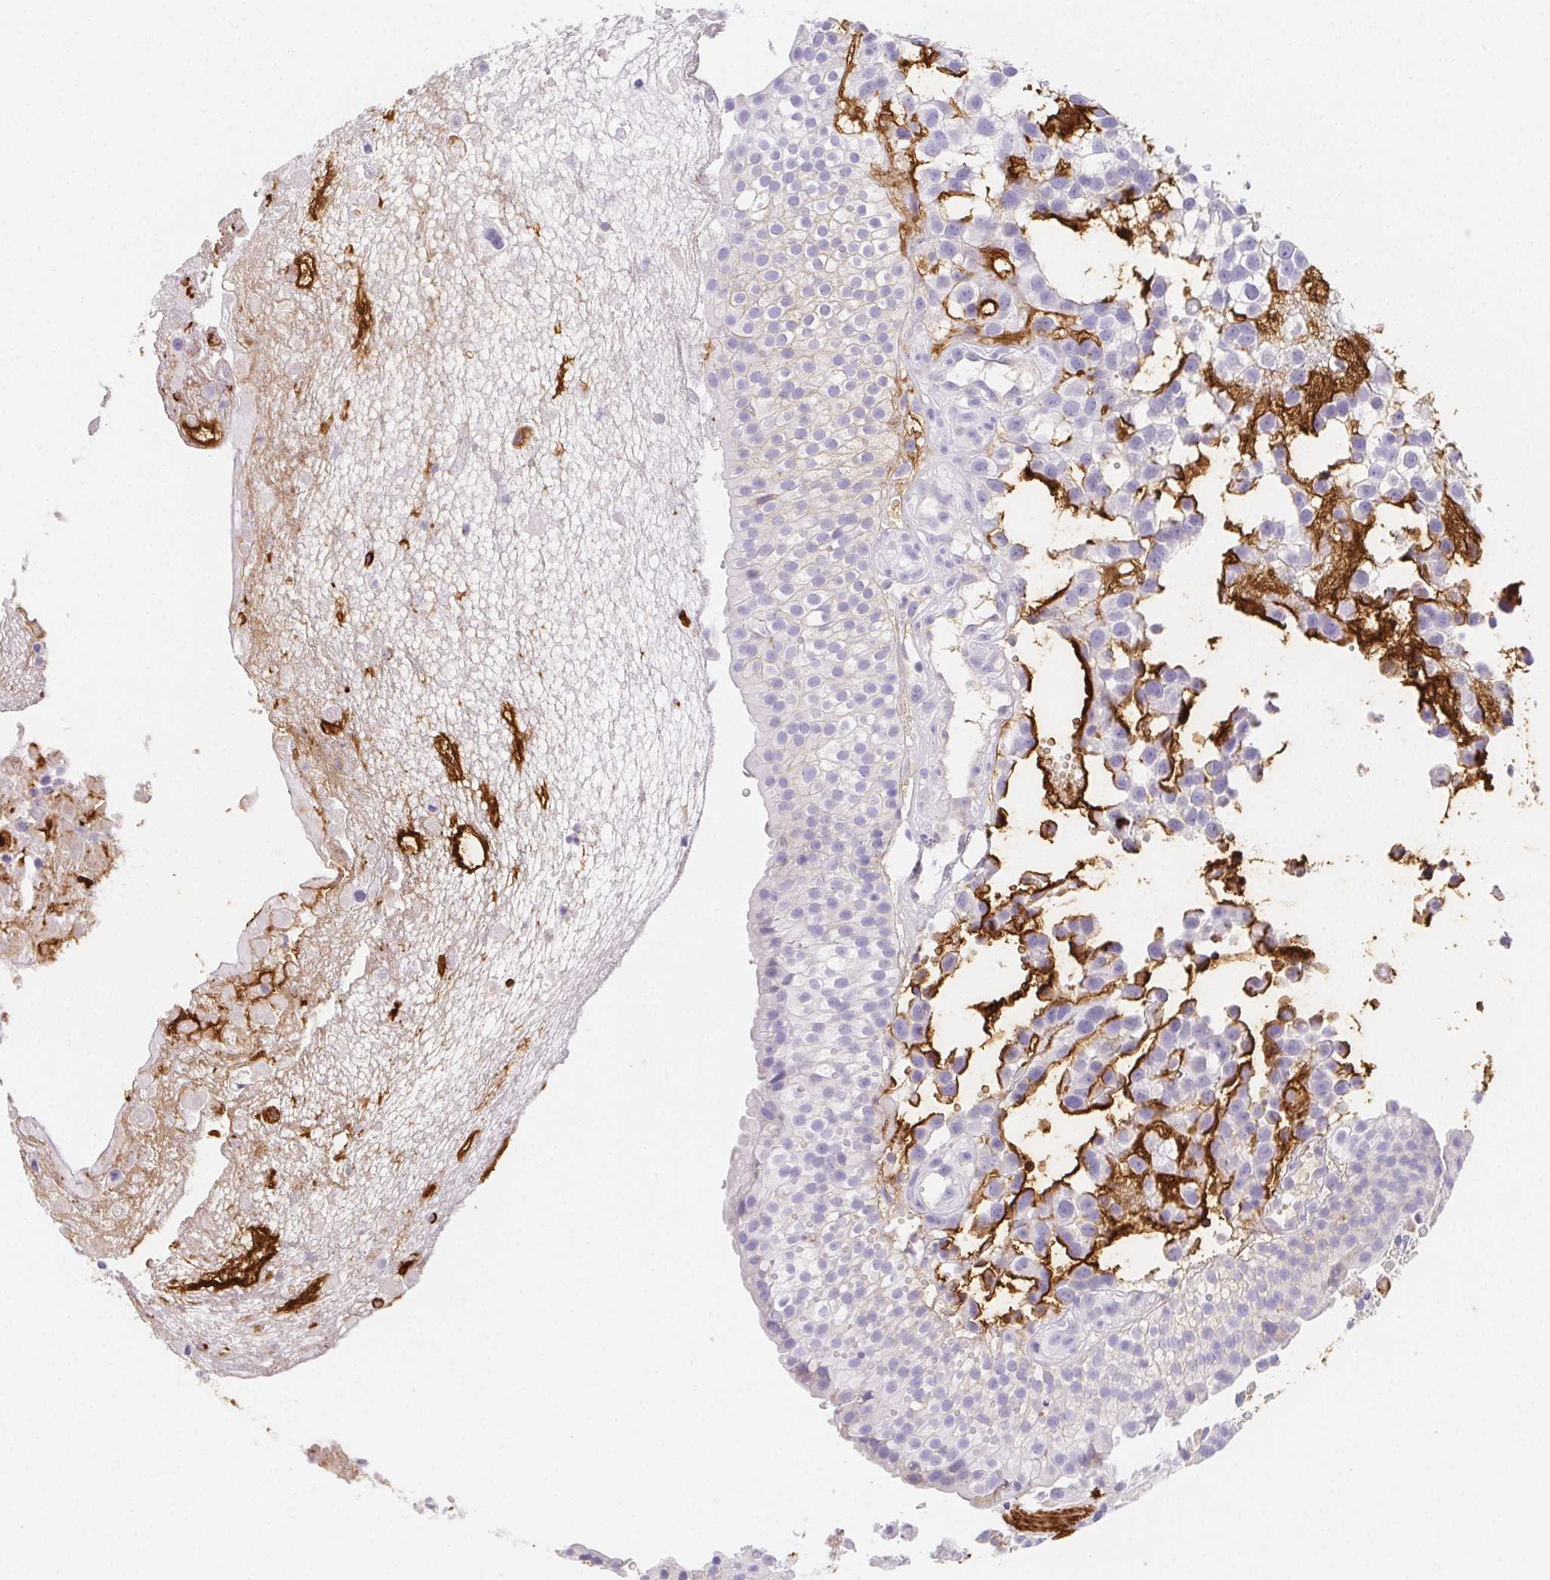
{"staining": {"intensity": "negative", "quantity": "none", "location": "none"}, "tissue": "urothelial cancer", "cell_type": "Tumor cells", "image_type": "cancer", "snomed": [{"axis": "morphology", "description": "Urothelial carcinoma, High grade"}, {"axis": "topography", "description": "Urinary bladder"}], "caption": "Immunohistochemistry of human urothelial cancer shows no expression in tumor cells.", "gene": "ITIH2", "patient": {"sex": "male", "age": 56}}